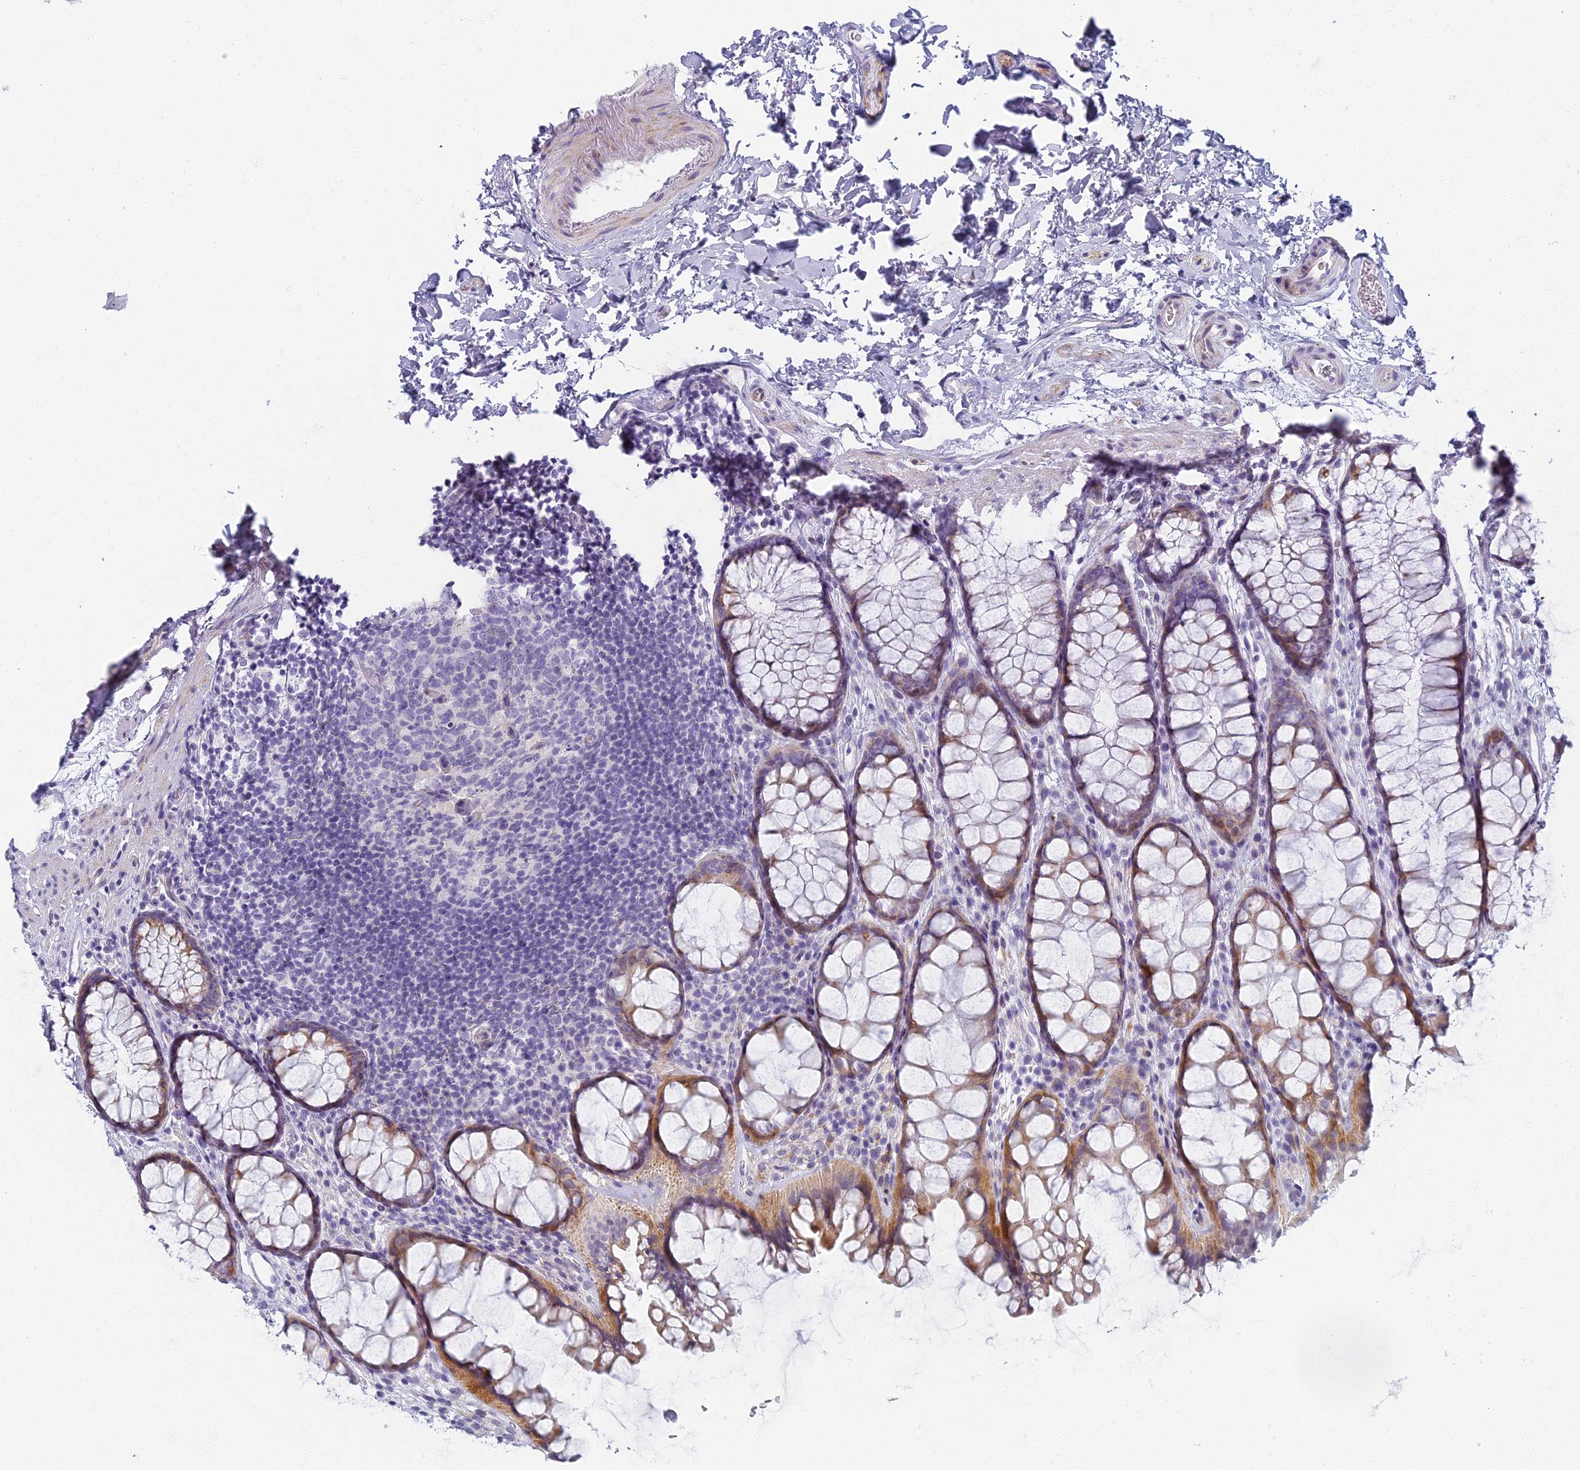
{"staining": {"intensity": "negative", "quantity": "none", "location": "none"}, "tissue": "colon", "cell_type": "Endothelial cells", "image_type": "normal", "snomed": [{"axis": "morphology", "description": "Normal tissue, NOS"}, {"axis": "topography", "description": "Colon"}], "caption": "IHC micrograph of unremarkable human colon stained for a protein (brown), which reveals no staining in endothelial cells. (Brightfield microscopy of DAB (3,3'-diaminobenzidine) immunohistochemistry at high magnification).", "gene": "ARL15", "patient": {"sex": "female", "age": 82}}